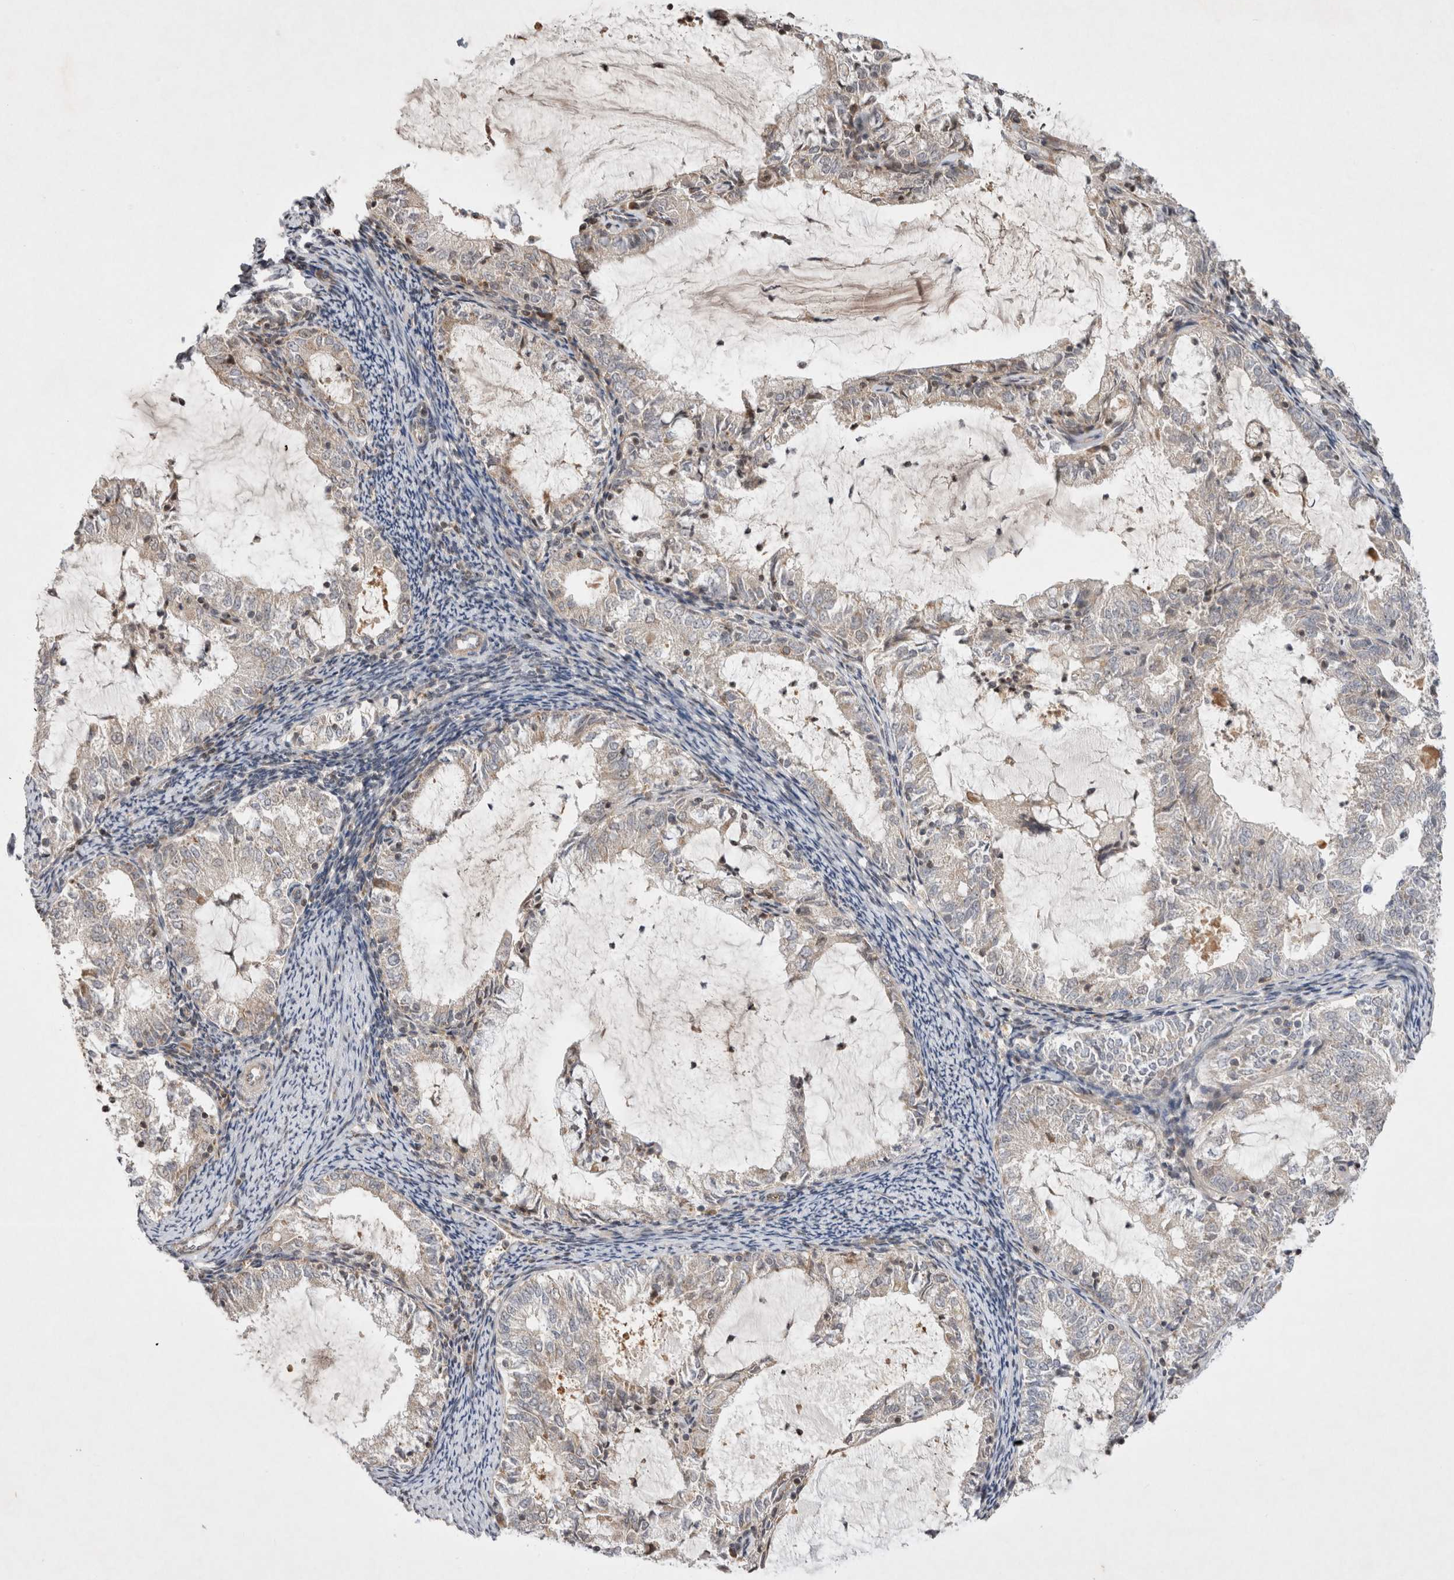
{"staining": {"intensity": "weak", "quantity": "<25%", "location": "cytoplasmic/membranous"}, "tissue": "endometrial cancer", "cell_type": "Tumor cells", "image_type": "cancer", "snomed": [{"axis": "morphology", "description": "Adenocarcinoma, NOS"}, {"axis": "topography", "description": "Endometrium"}], "caption": "Photomicrograph shows no significant protein positivity in tumor cells of adenocarcinoma (endometrial). (Immunohistochemistry (ihc), brightfield microscopy, high magnification).", "gene": "EIF2AK1", "patient": {"sex": "female", "age": 57}}